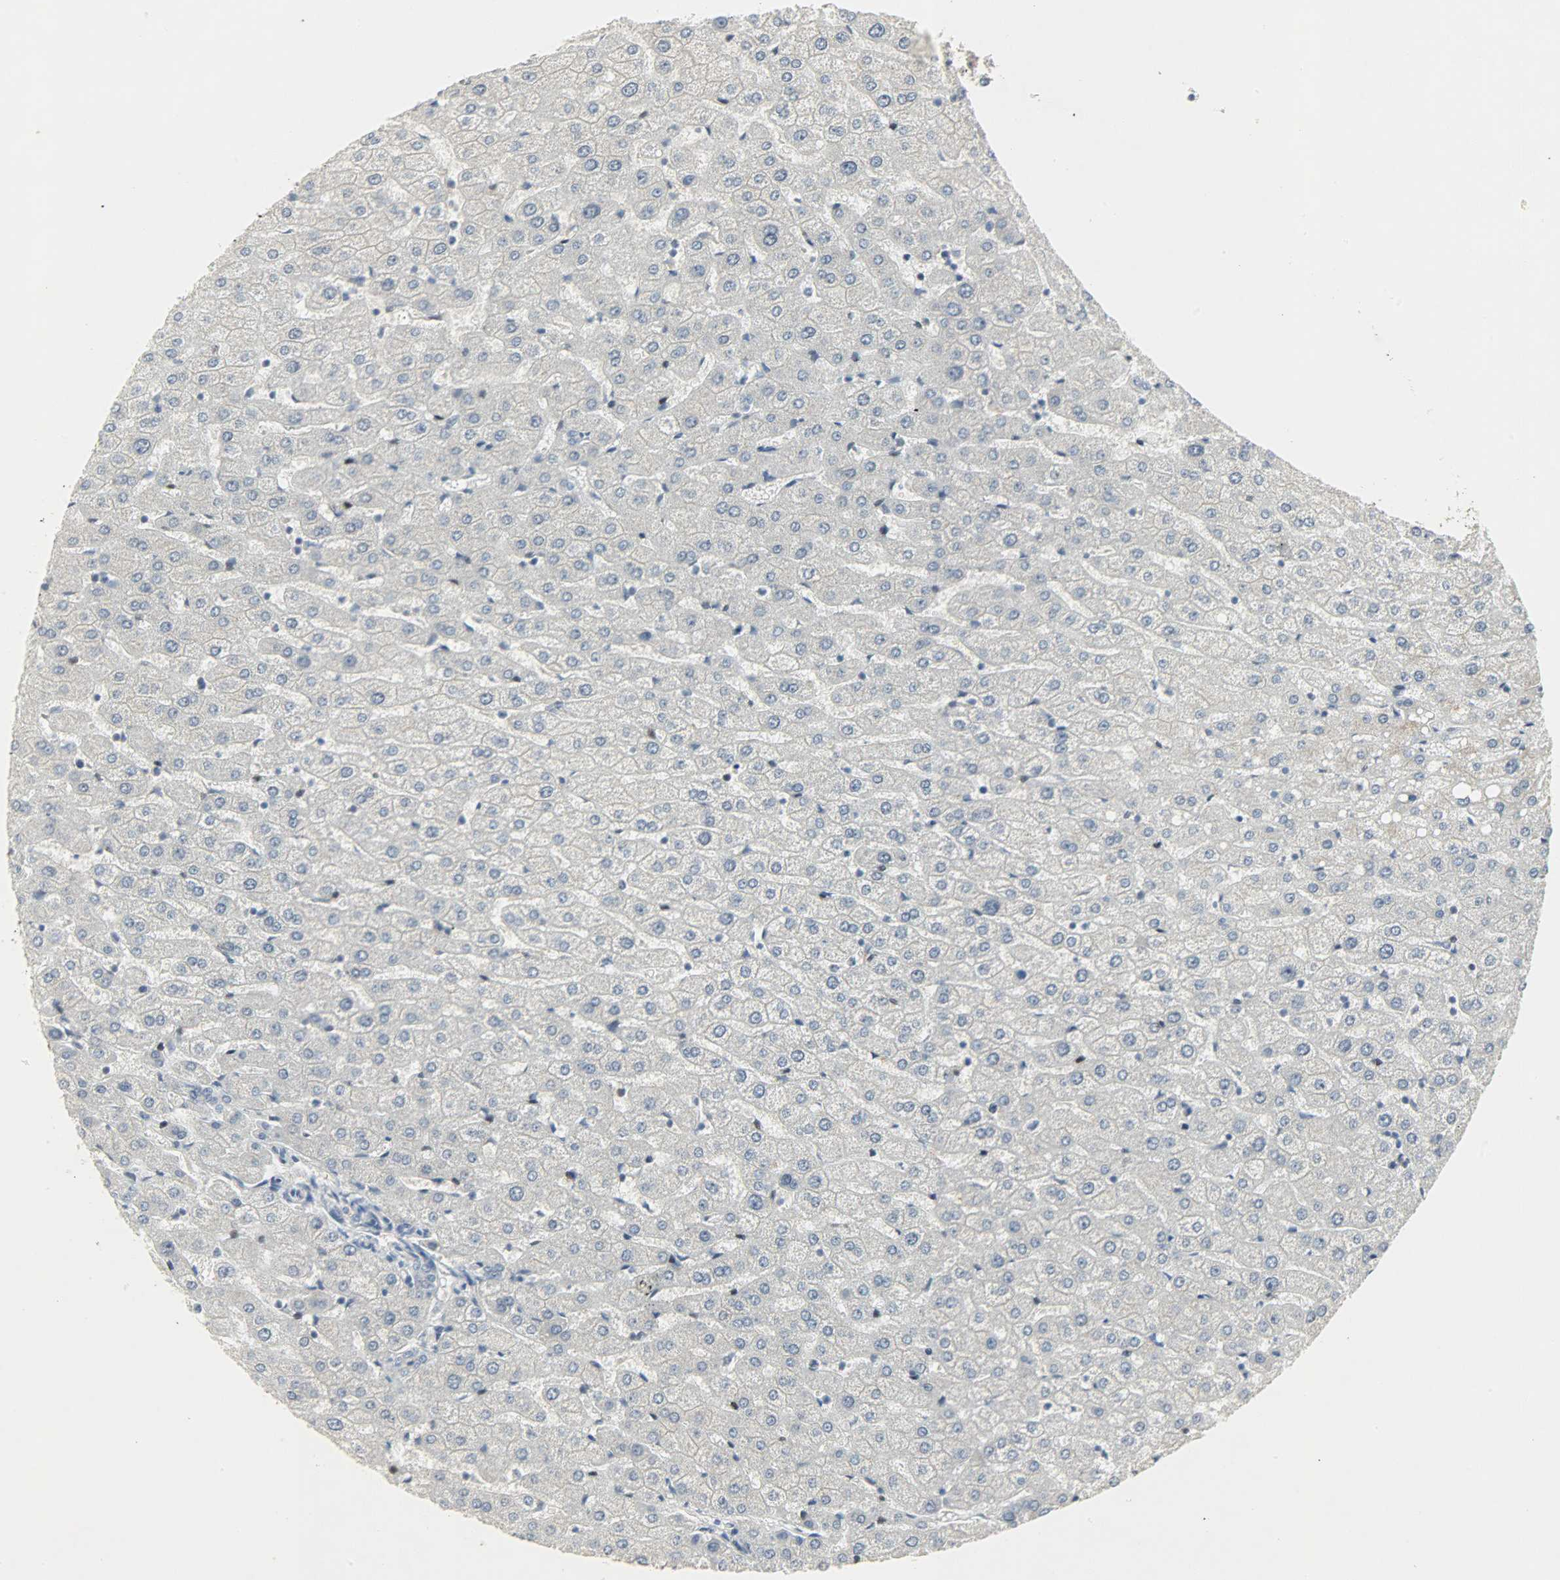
{"staining": {"intensity": "negative", "quantity": "none", "location": "none"}, "tissue": "liver", "cell_type": "Cholangiocytes", "image_type": "normal", "snomed": [{"axis": "morphology", "description": "Normal tissue, NOS"}, {"axis": "morphology", "description": "Fibrosis, NOS"}, {"axis": "topography", "description": "Liver"}], "caption": "Human liver stained for a protein using immunohistochemistry (IHC) displays no staining in cholangiocytes.", "gene": "CAMK4", "patient": {"sex": "female", "age": 29}}